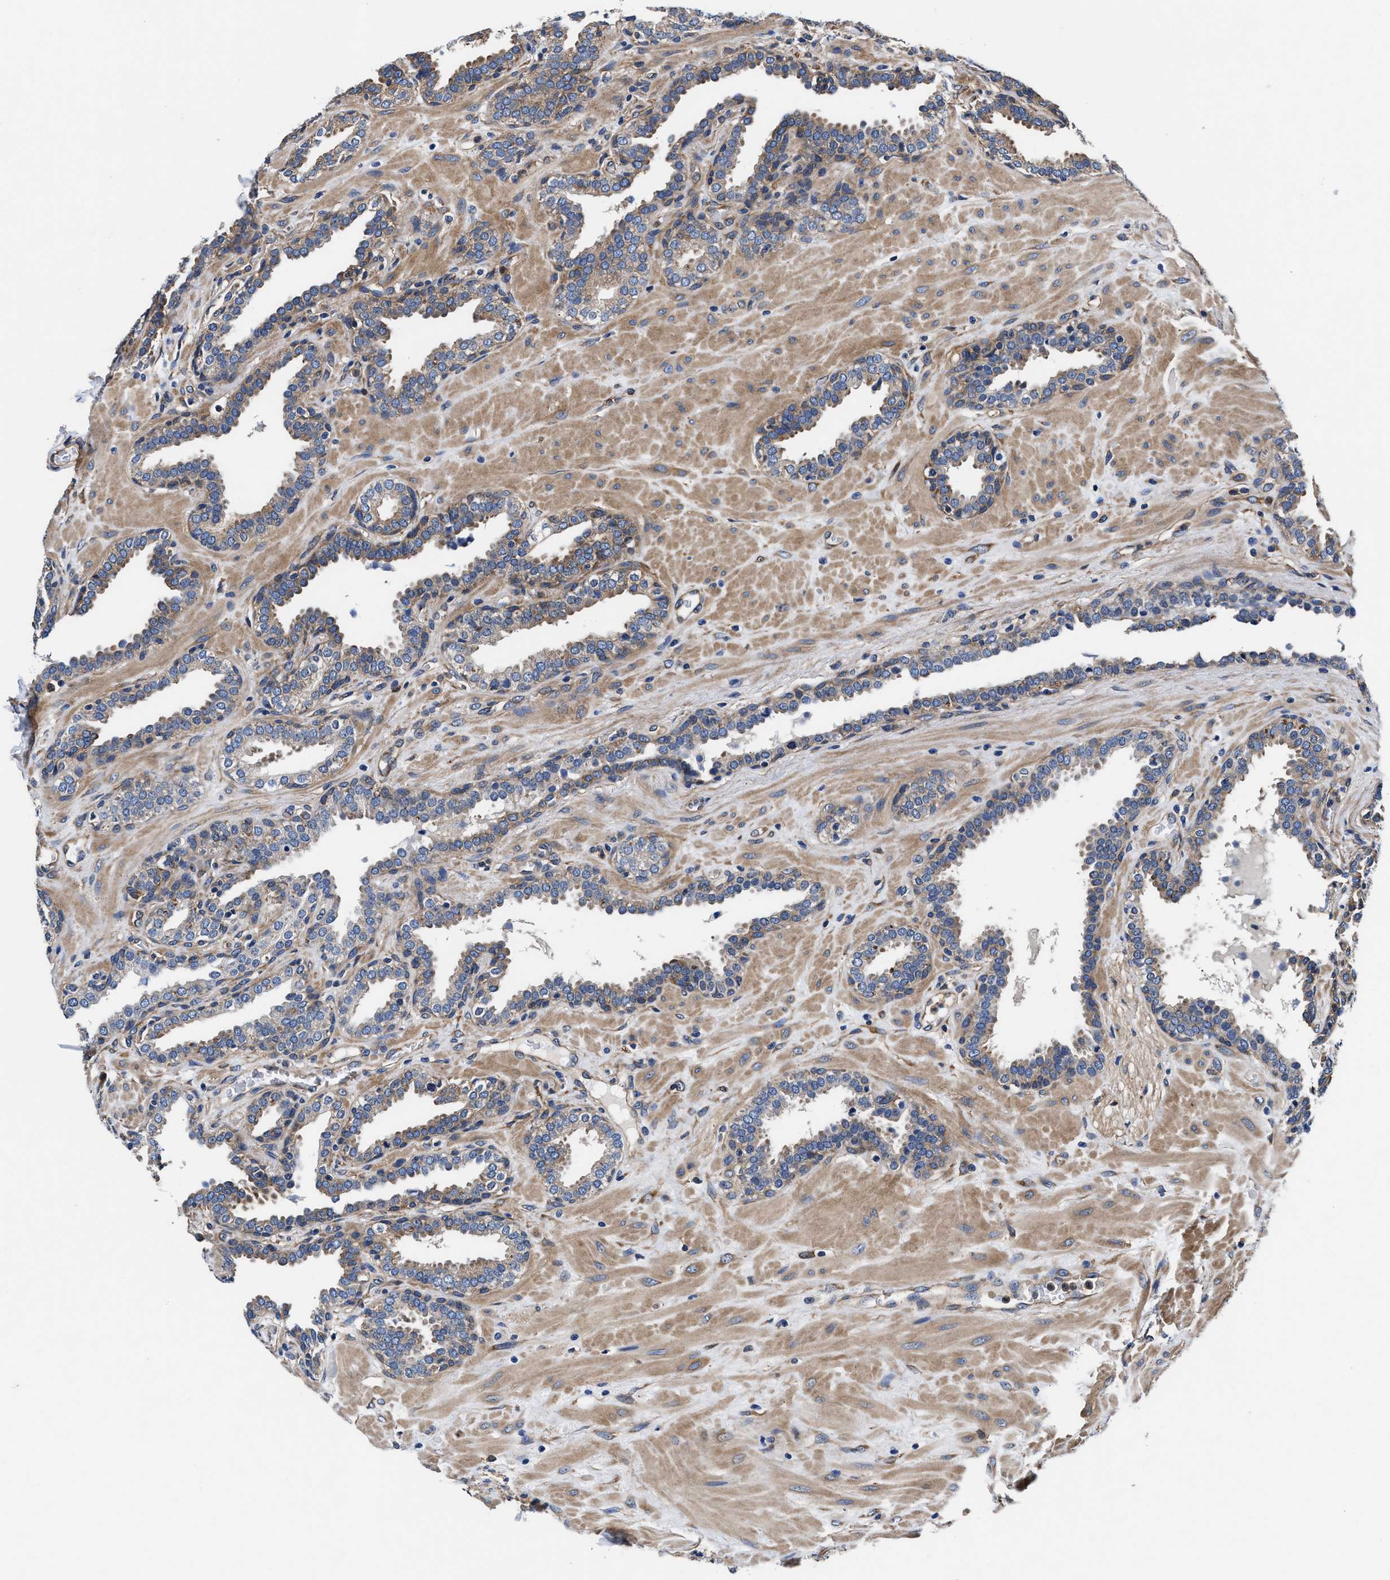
{"staining": {"intensity": "moderate", "quantity": "<25%", "location": "cytoplasmic/membranous"}, "tissue": "prostate", "cell_type": "Glandular cells", "image_type": "normal", "snomed": [{"axis": "morphology", "description": "Normal tissue, NOS"}, {"axis": "topography", "description": "Prostate"}], "caption": "Immunohistochemistry (IHC) photomicrograph of normal prostate stained for a protein (brown), which demonstrates low levels of moderate cytoplasmic/membranous staining in about <25% of glandular cells.", "gene": "SH3GL1", "patient": {"sex": "male", "age": 51}}